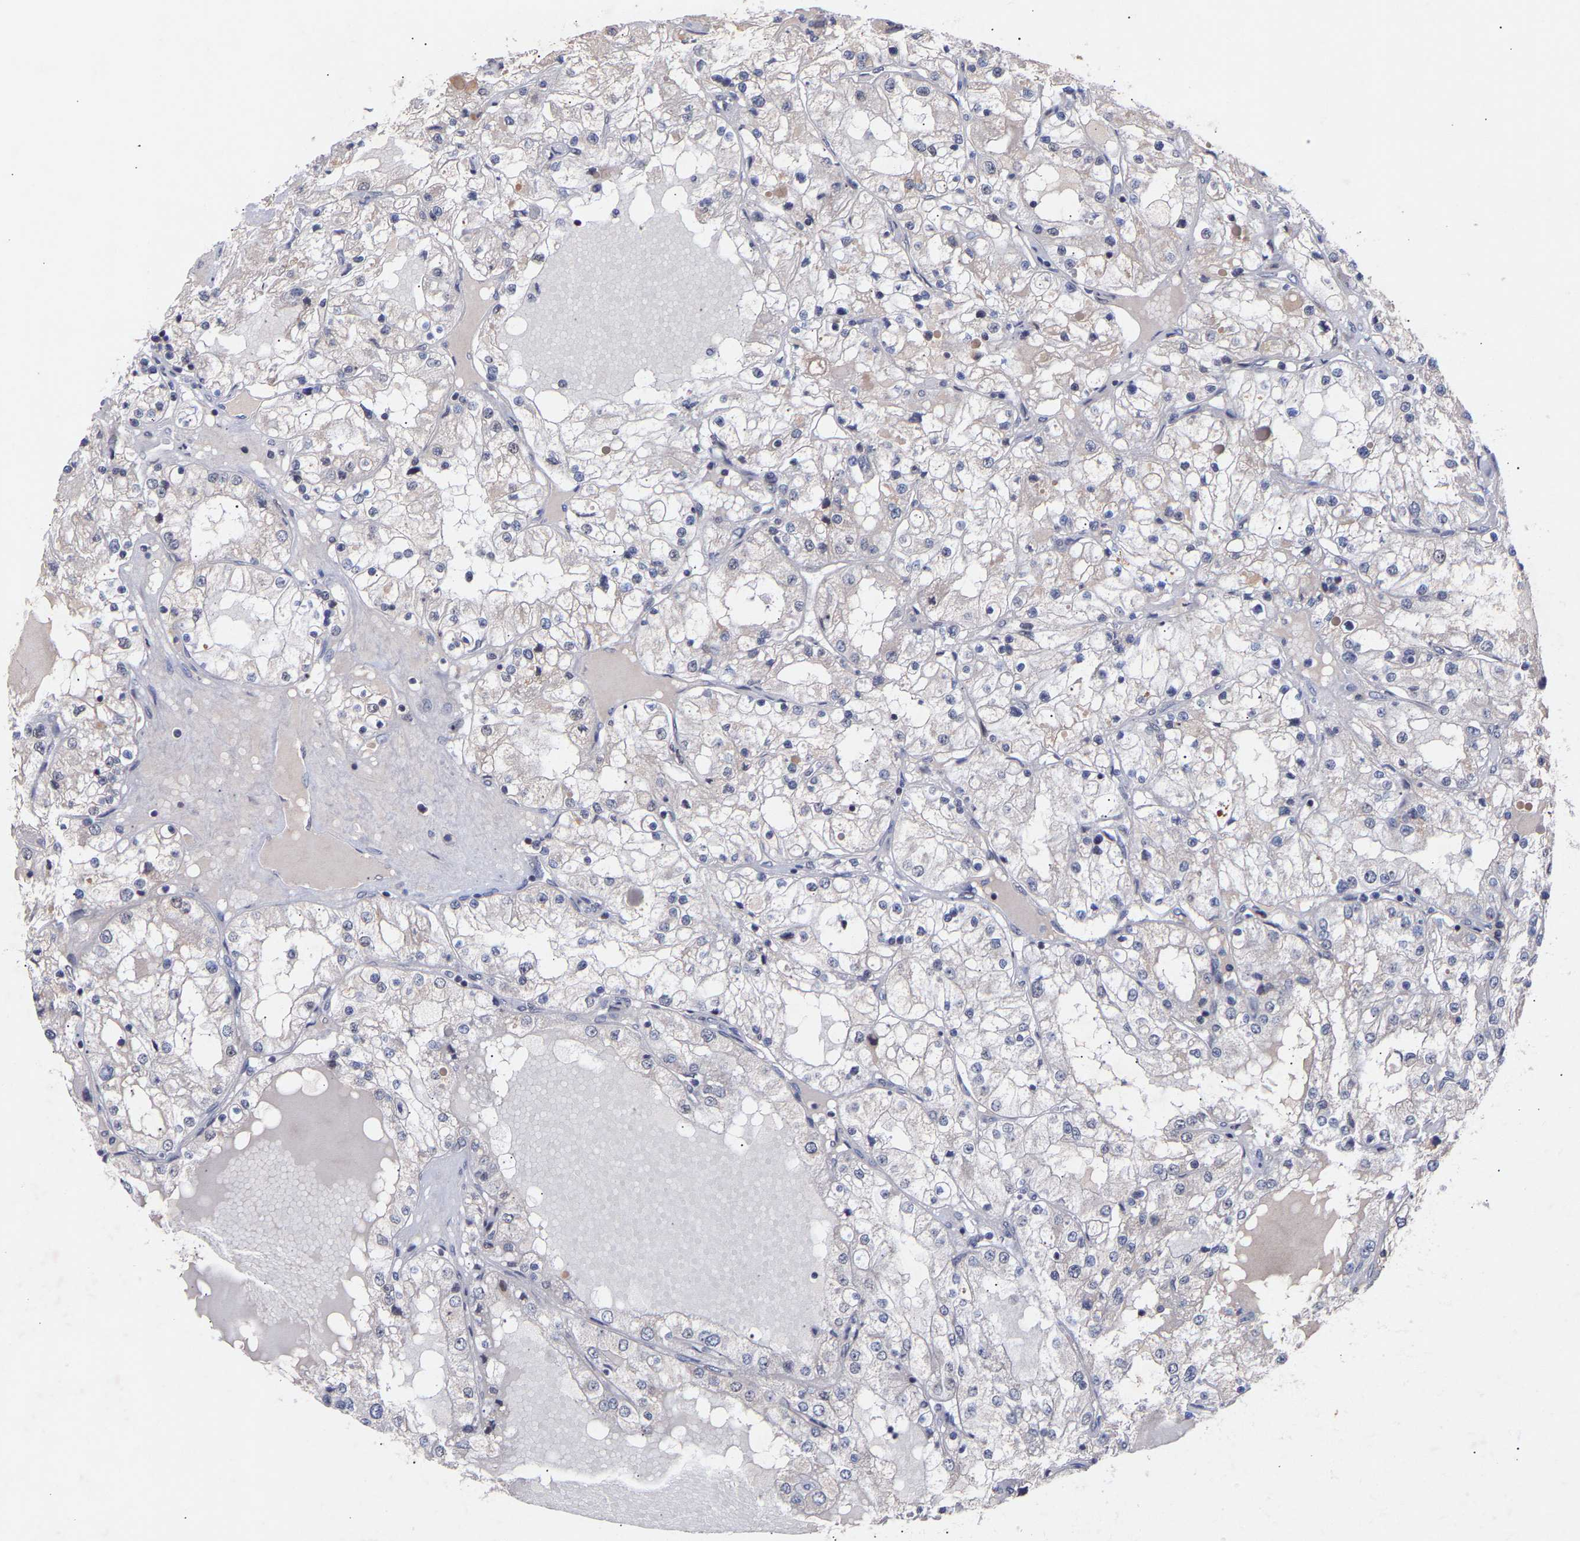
{"staining": {"intensity": "negative", "quantity": "none", "location": "none"}, "tissue": "renal cancer", "cell_type": "Tumor cells", "image_type": "cancer", "snomed": [{"axis": "morphology", "description": "Adenocarcinoma, NOS"}, {"axis": "topography", "description": "Kidney"}], "caption": "Renal cancer stained for a protein using IHC reveals no expression tumor cells.", "gene": "RBM15", "patient": {"sex": "male", "age": 68}}